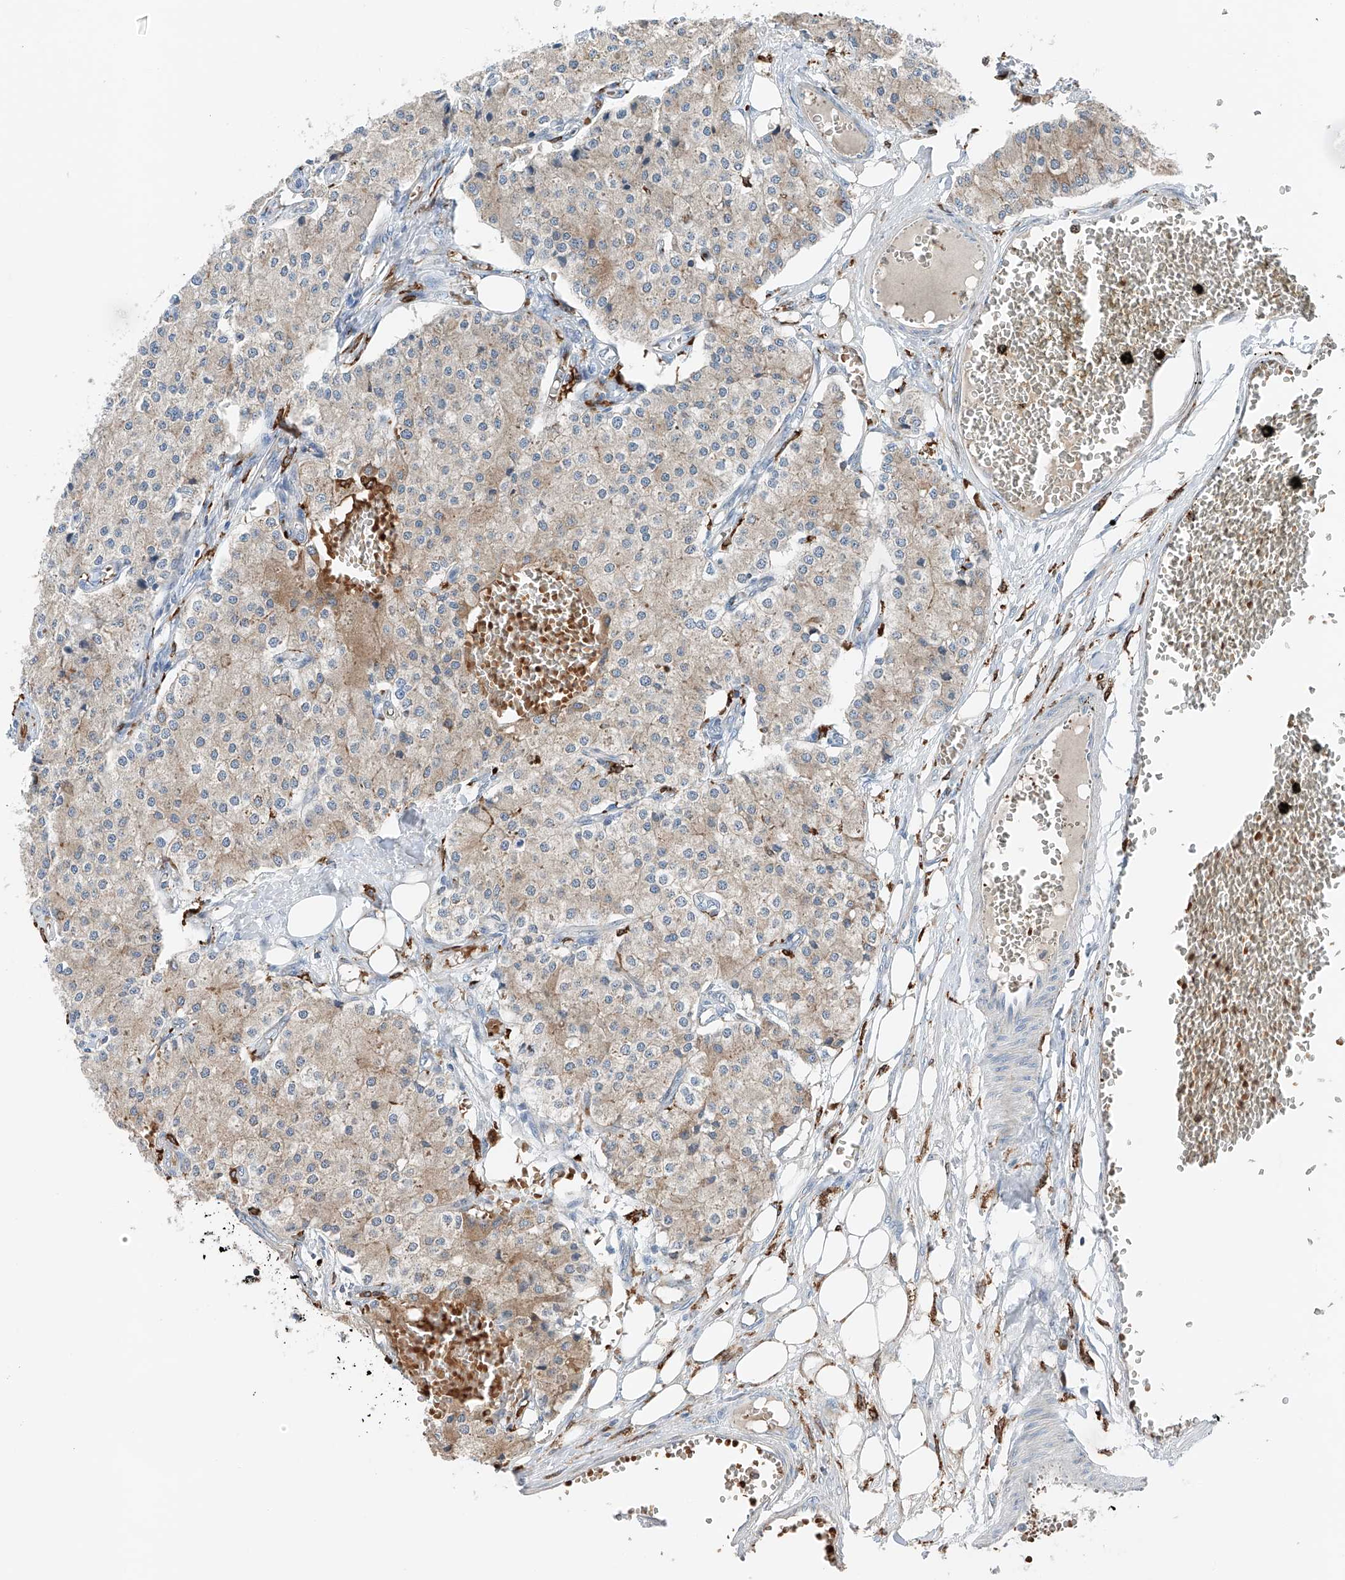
{"staining": {"intensity": "weak", "quantity": "<25%", "location": "cytoplasmic/membranous"}, "tissue": "carcinoid", "cell_type": "Tumor cells", "image_type": "cancer", "snomed": [{"axis": "morphology", "description": "Carcinoid, malignant, NOS"}, {"axis": "topography", "description": "Colon"}], "caption": "A micrograph of human carcinoid is negative for staining in tumor cells.", "gene": "TBXAS1", "patient": {"sex": "female", "age": 52}}